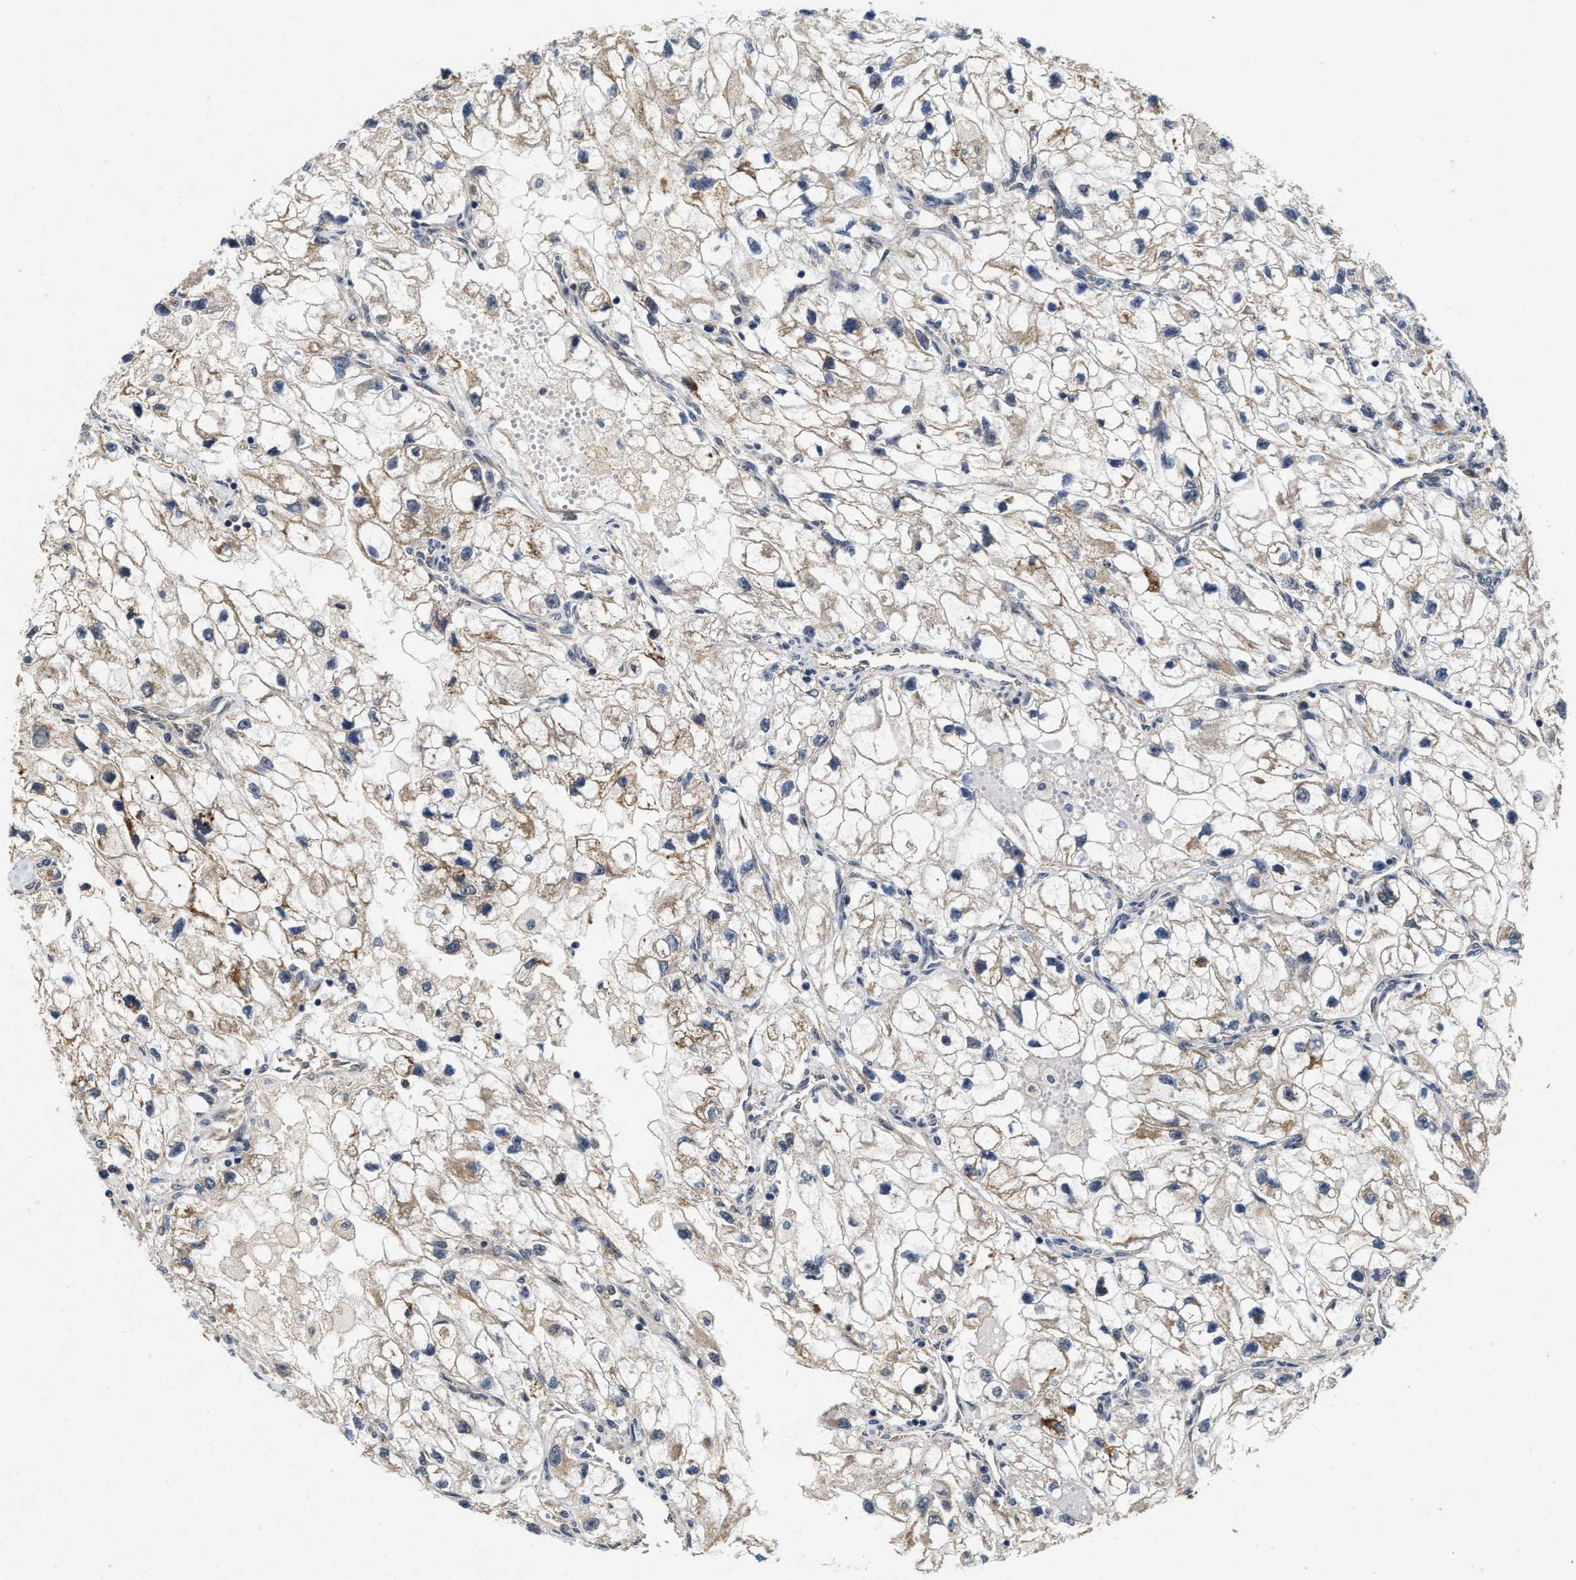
{"staining": {"intensity": "weak", "quantity": "25%-75%", "location": "cytoplasmic/membranous"}, "tissue": "renal cancer", "cell_type": "Tumor cells", "image_type": "cancer", "snomed": [{"axis": "morphology", "description": "Adenocarcinoma, NOS"}, {"axis": "topography", "description": "Kidney"}], "caption": "Immunohistochemical staining of human renal cancer (adenocarcinoma) displays low levels of weak cytoplasmic/membranous staining in about 25%-75% of tumor cells. The staining was performed using DAB to visualize the protein expression in brown, while the nuclei were stained in blue with hematoxylin (Magnification: 20x).", "gene": "SCYL2", "patient": {"sex": "female", "age": 70}}